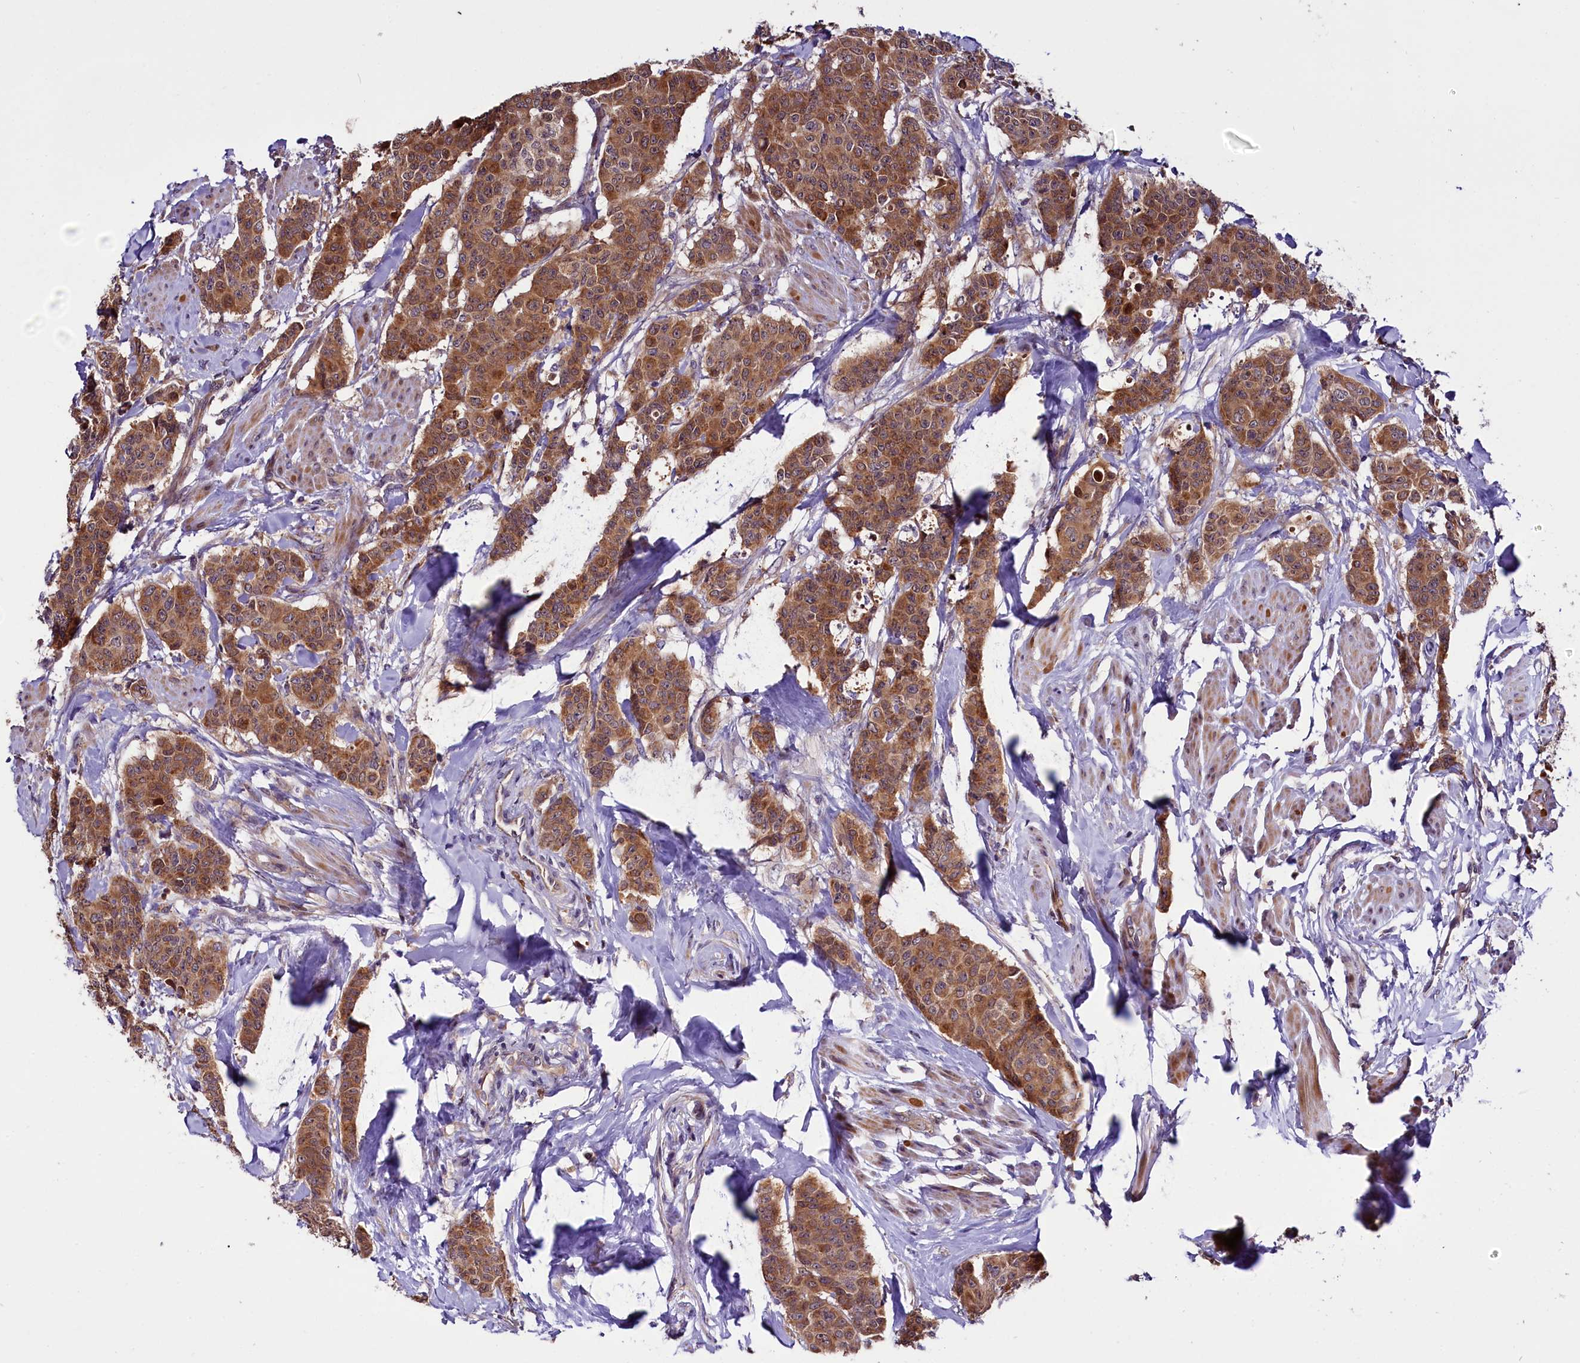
{"staining": {"intensity": "moderate", "quantity": ">75%", "location": "cytoplasmic/membranous"}, "tissue": "breast cancer", "cell_type": "Tumor cells", "image_type": "cancer", "snomed": [{"axis": "morphology", "description": "Duct carcinoma"}, {"axis": "topography", "description": "Breast"}], "caption": "This is an image of immunohistochemistry staining of breast infiltrating ductal carcinoma, which shows moderate positivity in the cytoplasmic/membranous of tumor cells.", "gene": "RPUSD2", "patient": {"sex": "female", "age": 40}}